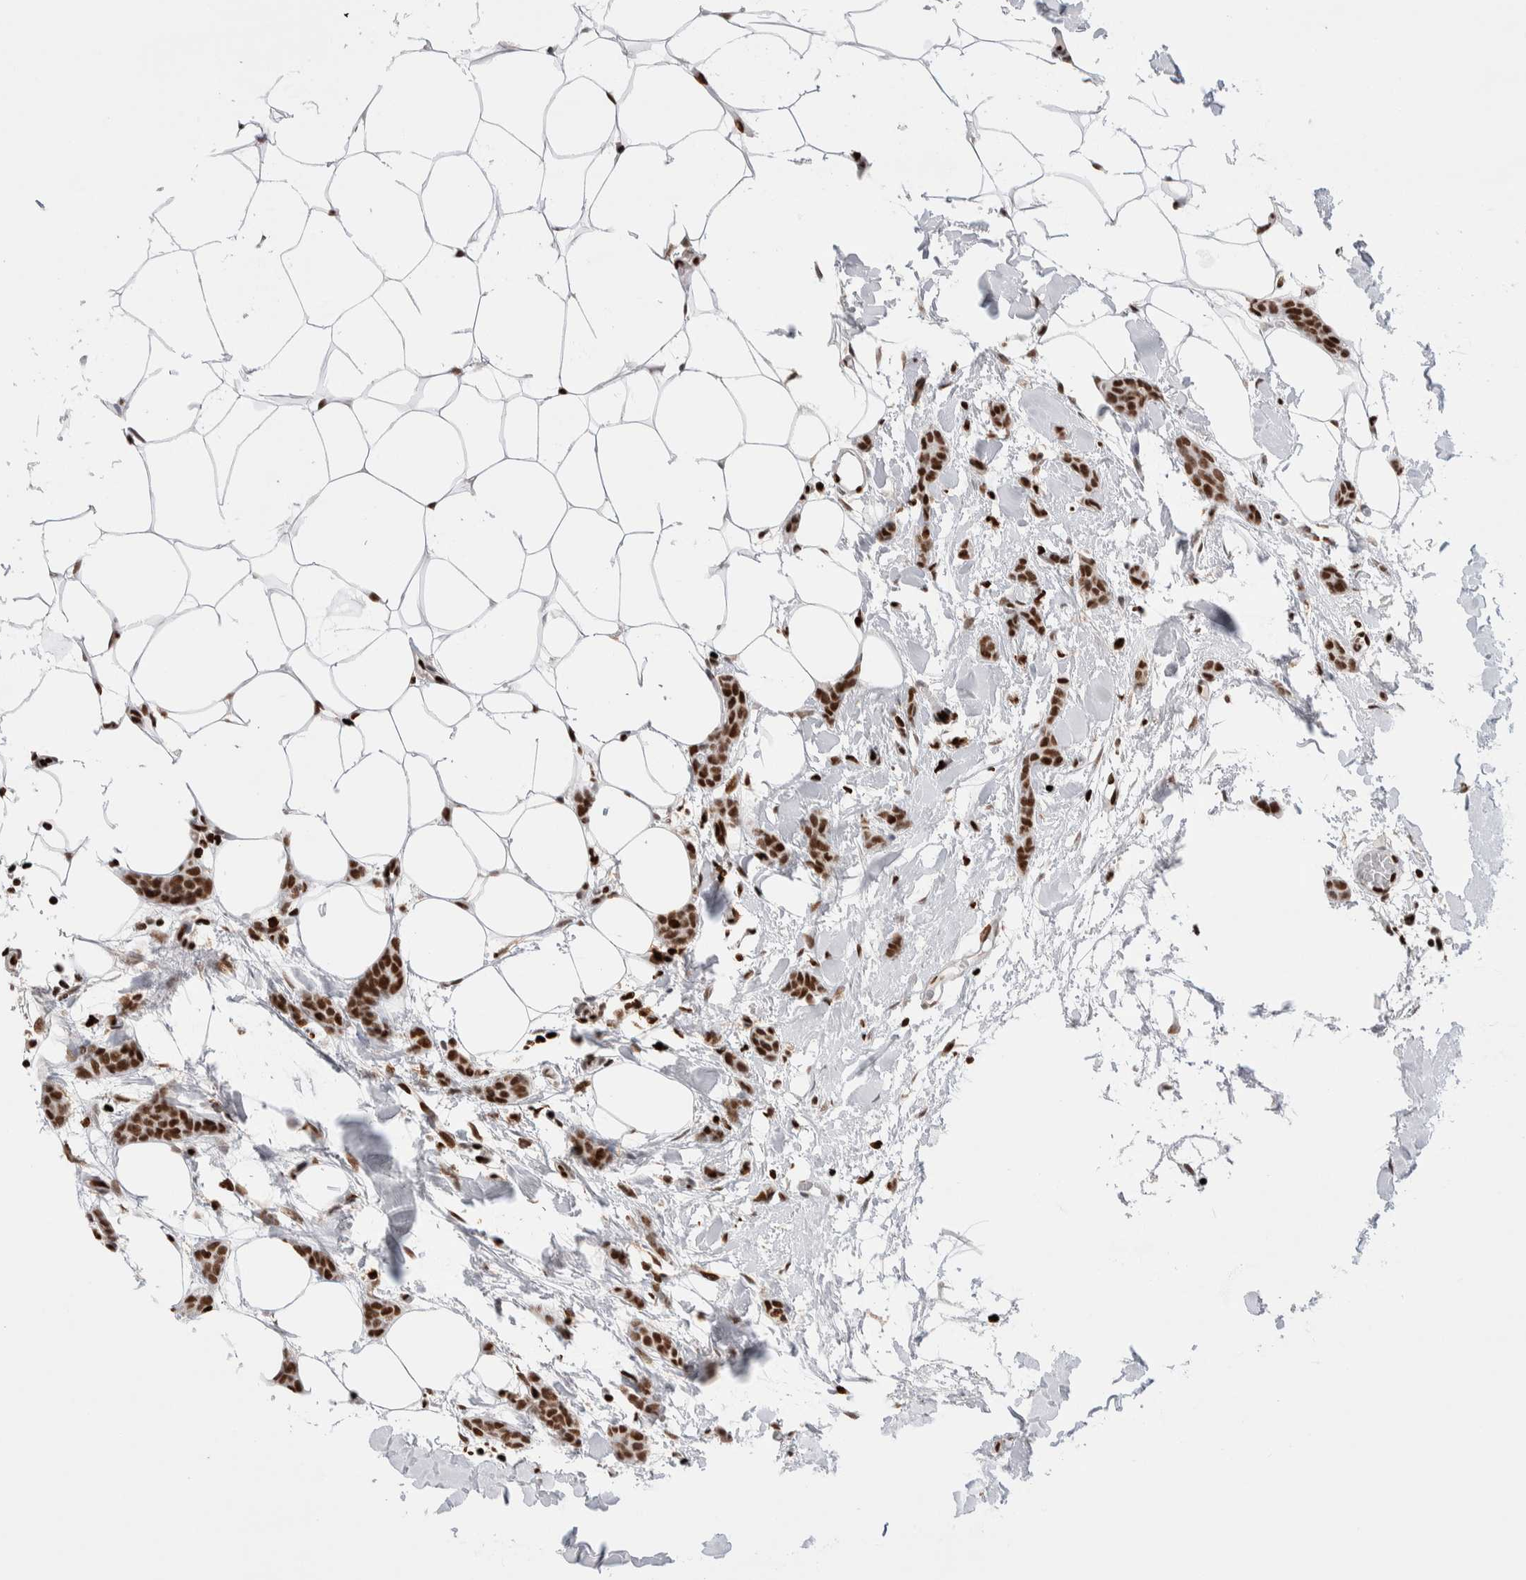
{"staining": {"intensity": "strong", "quantity": ">75%", "location": "nuclear"}, "tissue": "breast cancer", "cell_type": "Tumor cells", "image_type": "cancer", "snomed": [{"axis": "morphology", "description": "Lobular carcinoma"}, {"axis": "topography", "description": "Skin"}, {"axis": "topography", "description": "Breast"}], "caption": "Immunohistochemical staining of breast lobular carcinoma shows high levels of strong nuclear protein staining in approximately >75% of tumor cells. (IHC, brightfield microscopy, high magnification).", "gene": "RNASEK-C17orf49", "patient": {"sex": "female", "age": 46}}